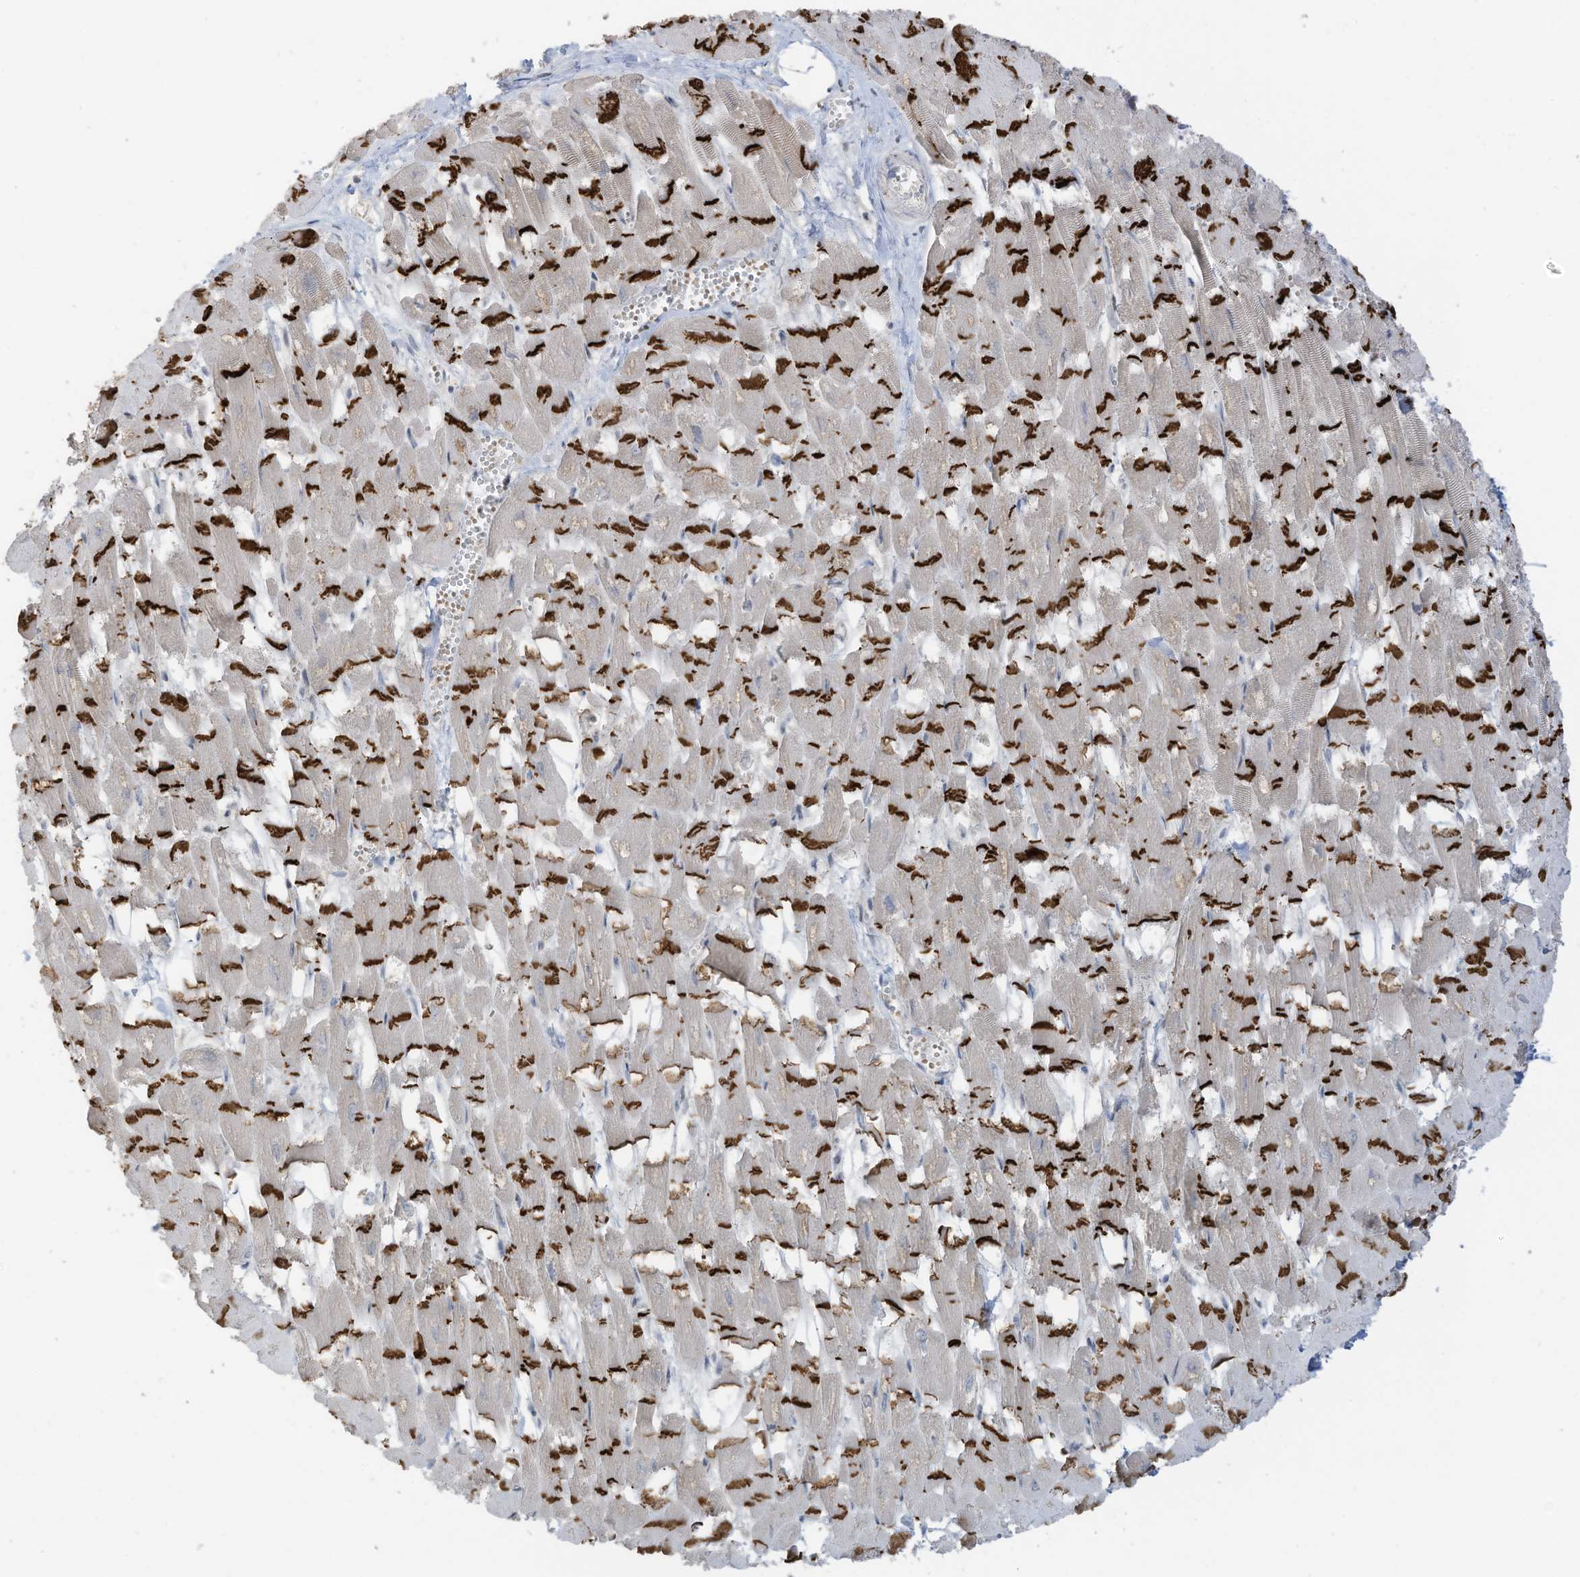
{"staining": {"intensity": "strong", "quantity": "<25%", "location": "cytoplasmic/membranous"}, "tissue": "heart muscle", "cell_type": "Cardiomyocytes", "image_type": "normal", "snomed": [{"axis": "morphology", "description": "Normal tissue, NOS"}, {"axis": "topography", "description": "Heart"}], "caption": "Protein staining of normal heart muscle shows strong cytoplasmic/membranous expression in about <25% of cardiomyocytes.", "gene": "ZCWPW2", "patient": {"sex": "male", "age": 54}}